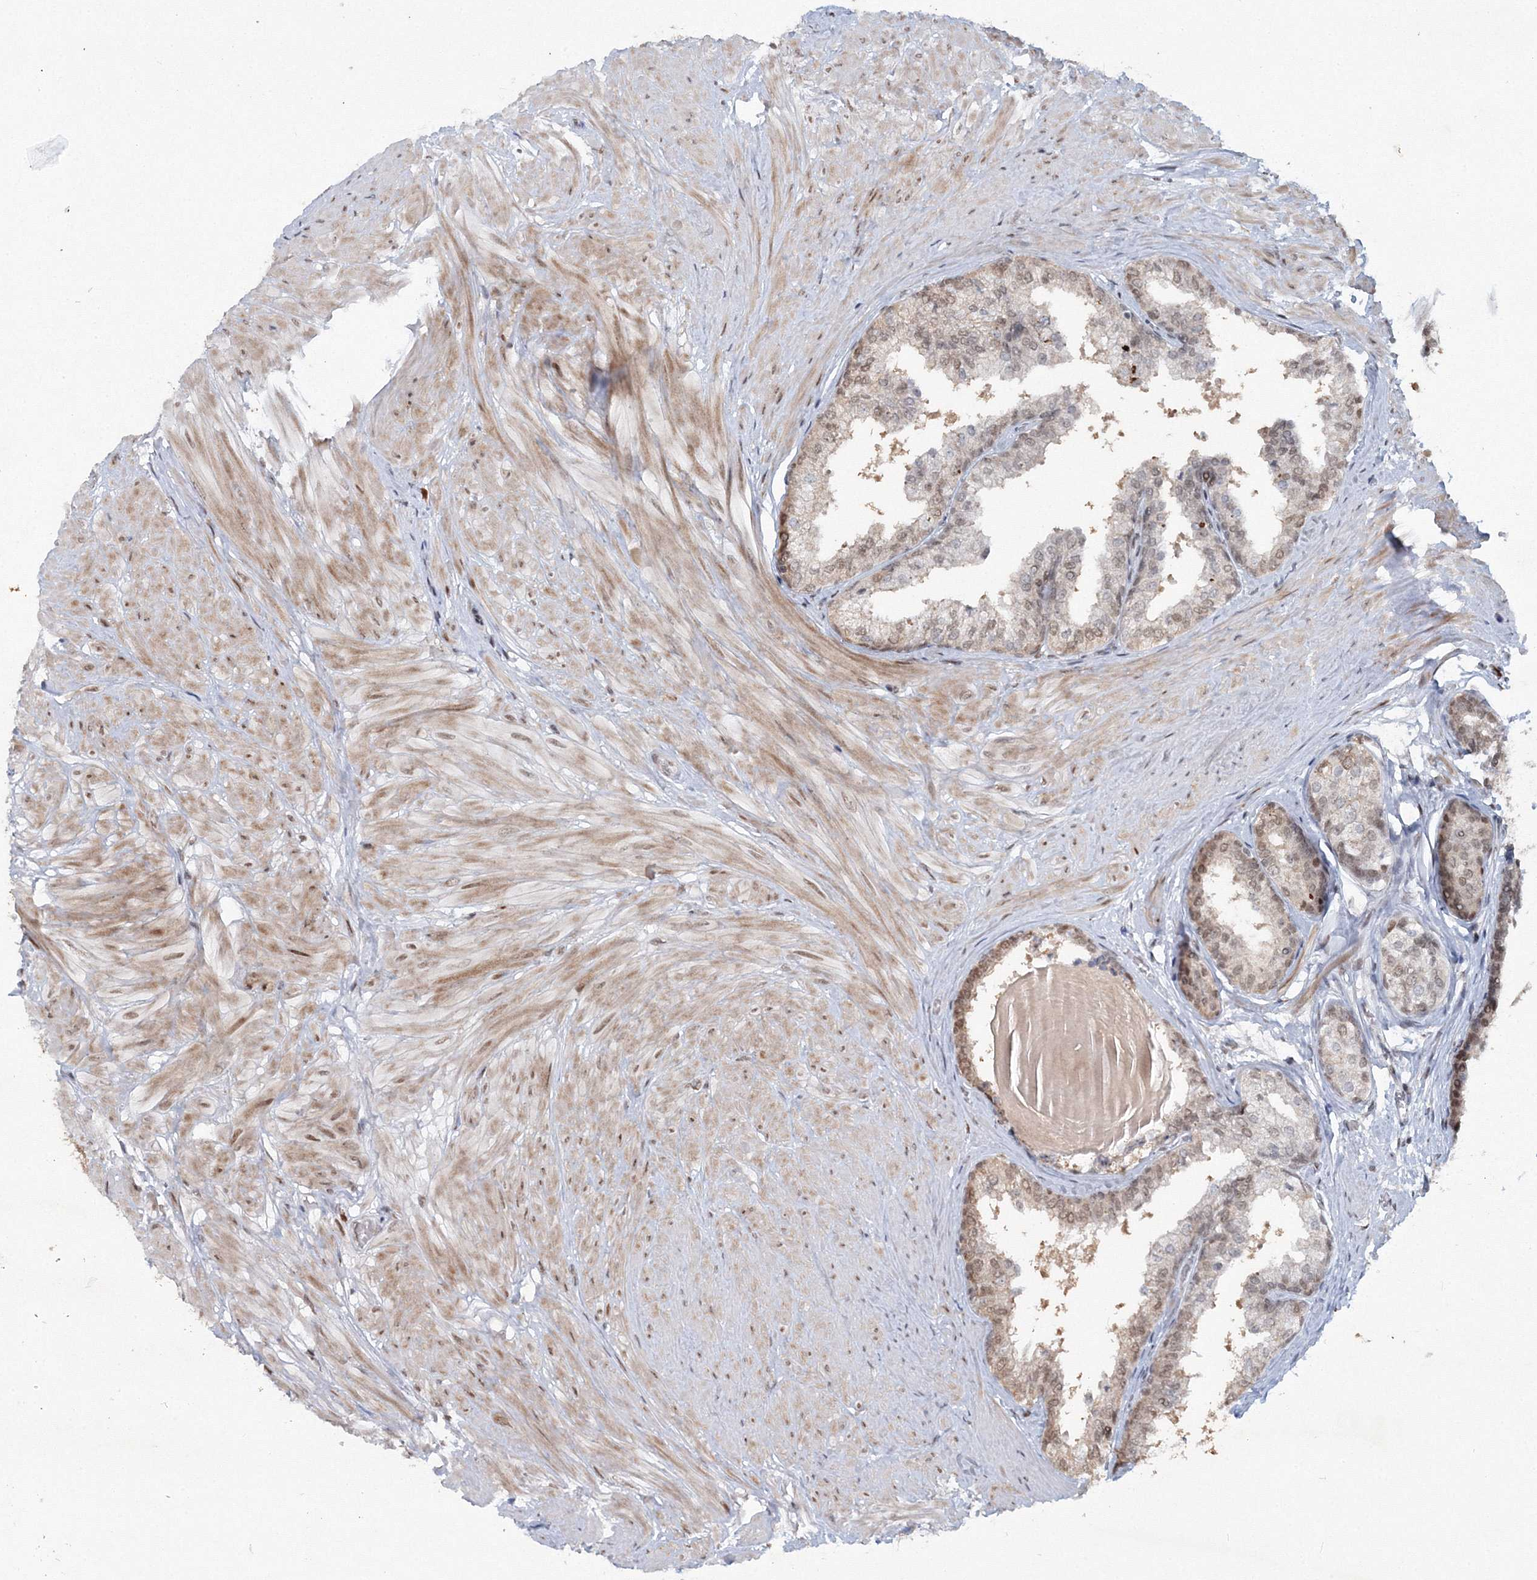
{"staining": {"intensity": "moderate", "quantity": ">75%", "location": "nuclear"}, "tissue": "prostate", "cell_type": "Glandular cells", "image_type": "normal", "snomed": [{"axis": "morphology", "description": "Normal tissue, NOS"}, {"axis": "topography", "description": "Prostate"}], "caption": "Immunohistochemistry (IHC) staining of normal prostate, which demonstrates medium levels of moderate nuclear staining in approximately >75% of glandular cells indicating moderate nuclear protein expression. The staining was performed using DAB (3,3'-diaminobenzidine) (brown) for protein detection and nuclei were counterstained in hematoxylin (blue).", "gene": "C3orf33", "patient": {"sex": "male", "age": 48}}